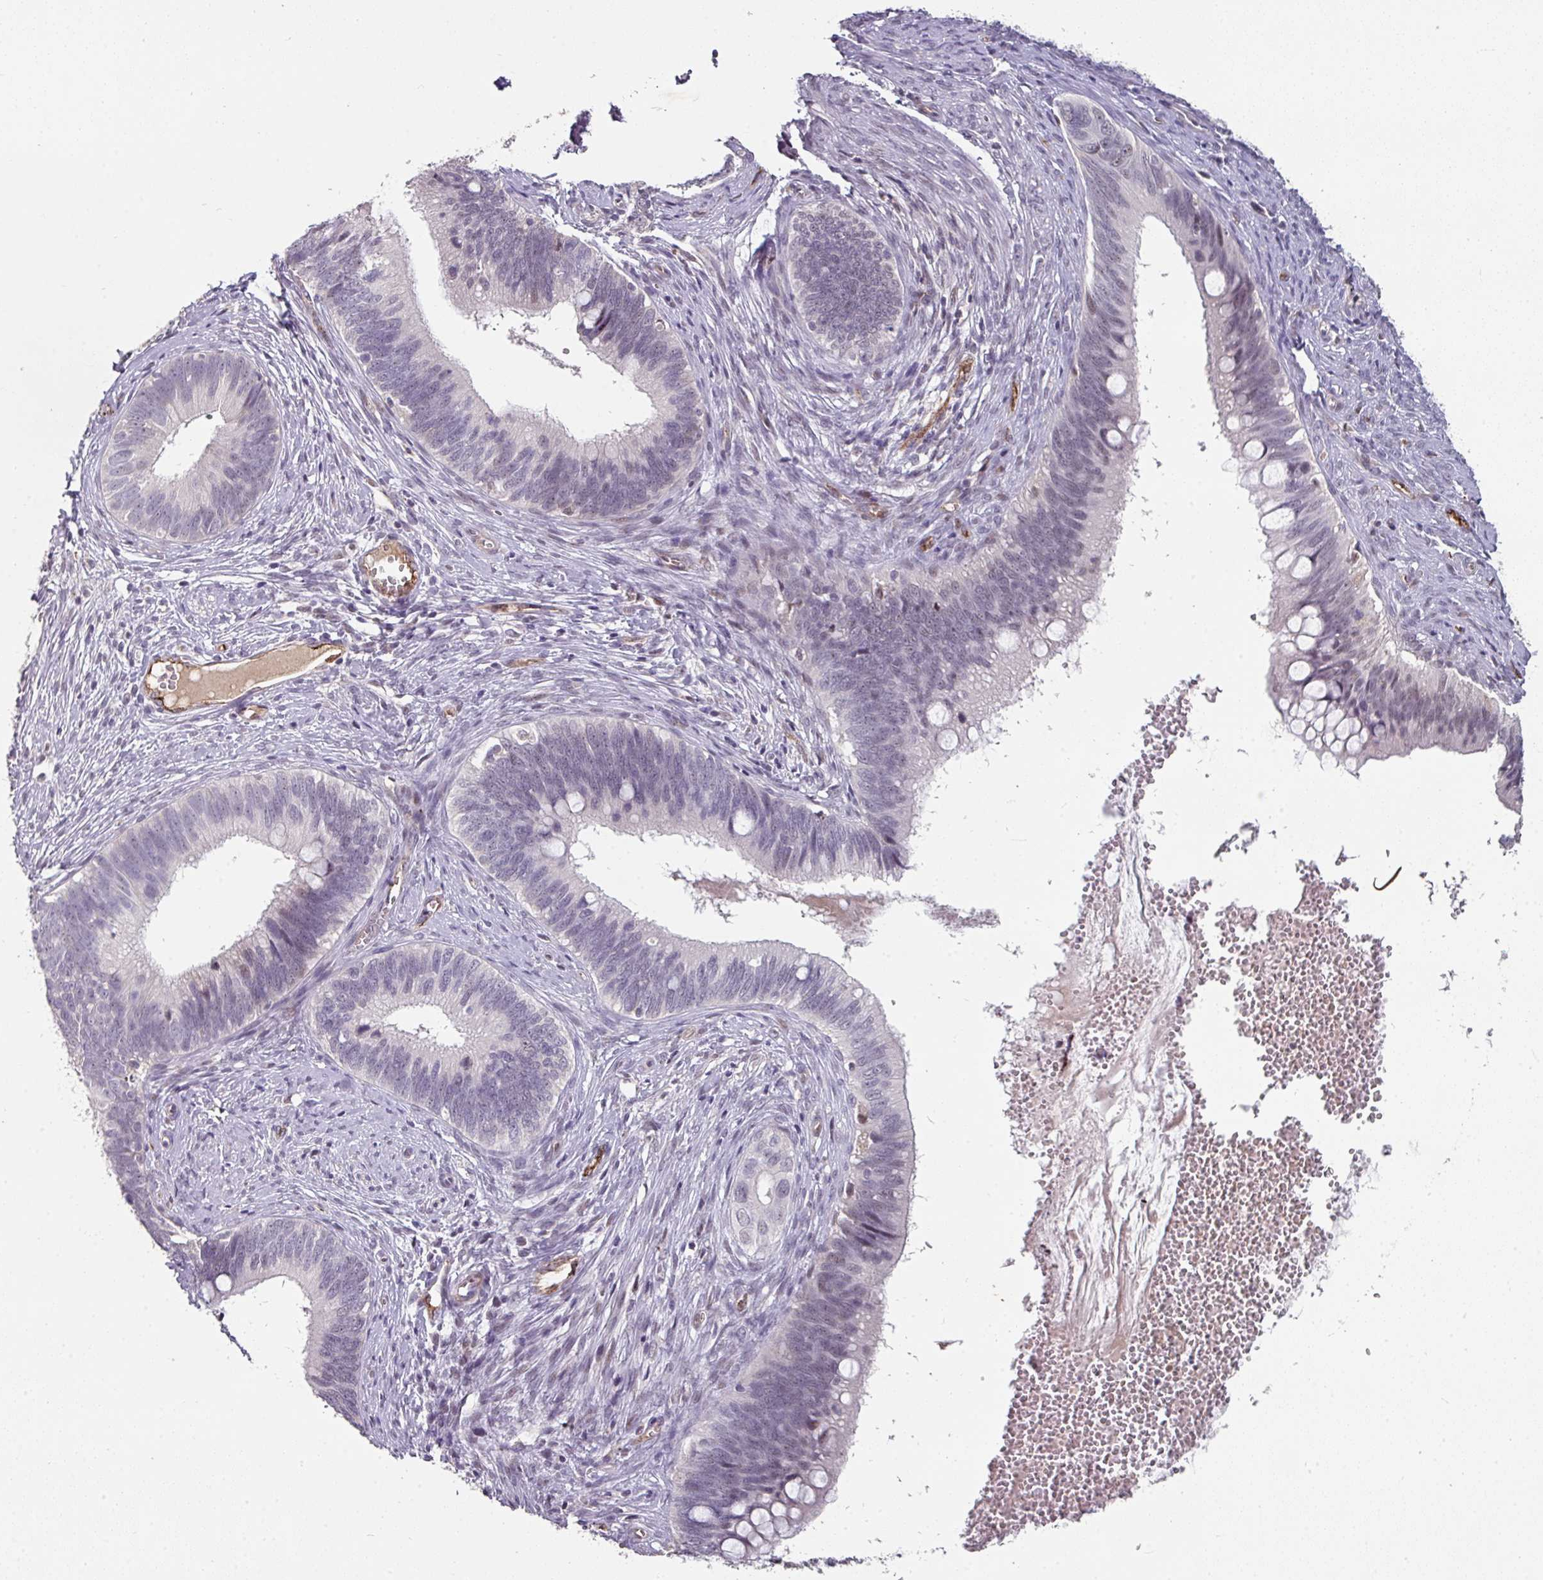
{"staining": {"intensity": "weak", "quantity": "<25%", "location": "nuclear"}, "tissue": "cervical cancer", "cell_type": "Tumor cells", "image_type": "cancer", "snomed": [{"axis": "morphology", "description": "Adenocarcinoma, NOS"}, {"axis": "topography", "description": "Cervix"}], "caption": "Tumor cells show no significant positivity in cervical cancer.", "gene": "SIDT2", "patient": {"sex": "female", "age": 42}}